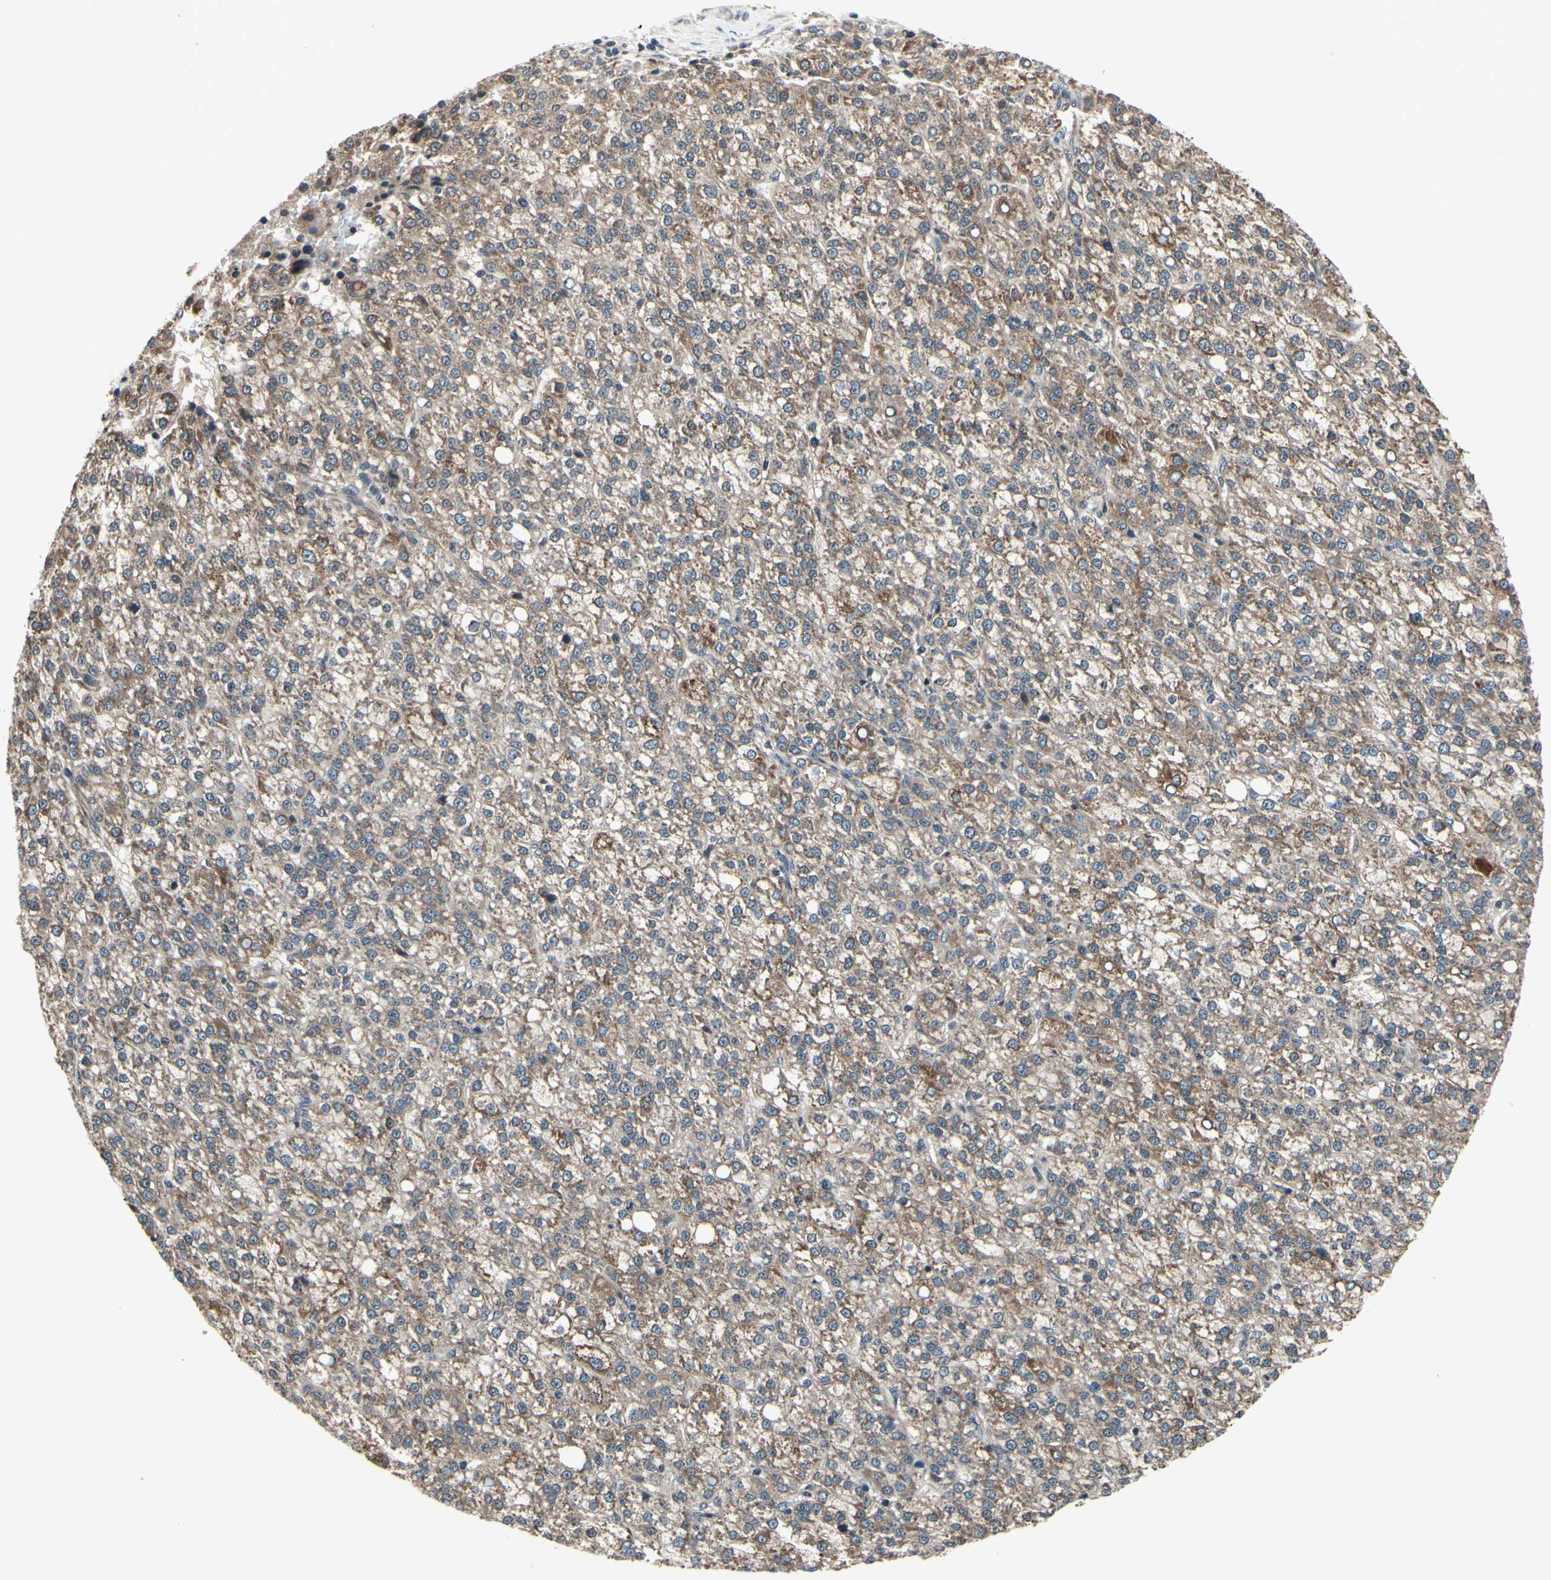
{"staining": {"intensity": "moderate", "quantity": ">75%", "location": "cytoplasmic/membranous"}, "tissue": "liver cancer", "cell_type": "Tumor cells", "image_type": "cancer", "snomed": [{"axis": "morphology", "description": "Carcinoma, Hepatocellular, NOS"}, {"axis": "topography", "description": "Liver"}], "caption": "Protein expression analysis of liver cancer (hepatocellular carcinoma) displays moderate cytoplasmic/membranous staining in about >75% of tumor cells.", "gene": "MBTPS2", "patient": {"sex": "female", "age": 58}}